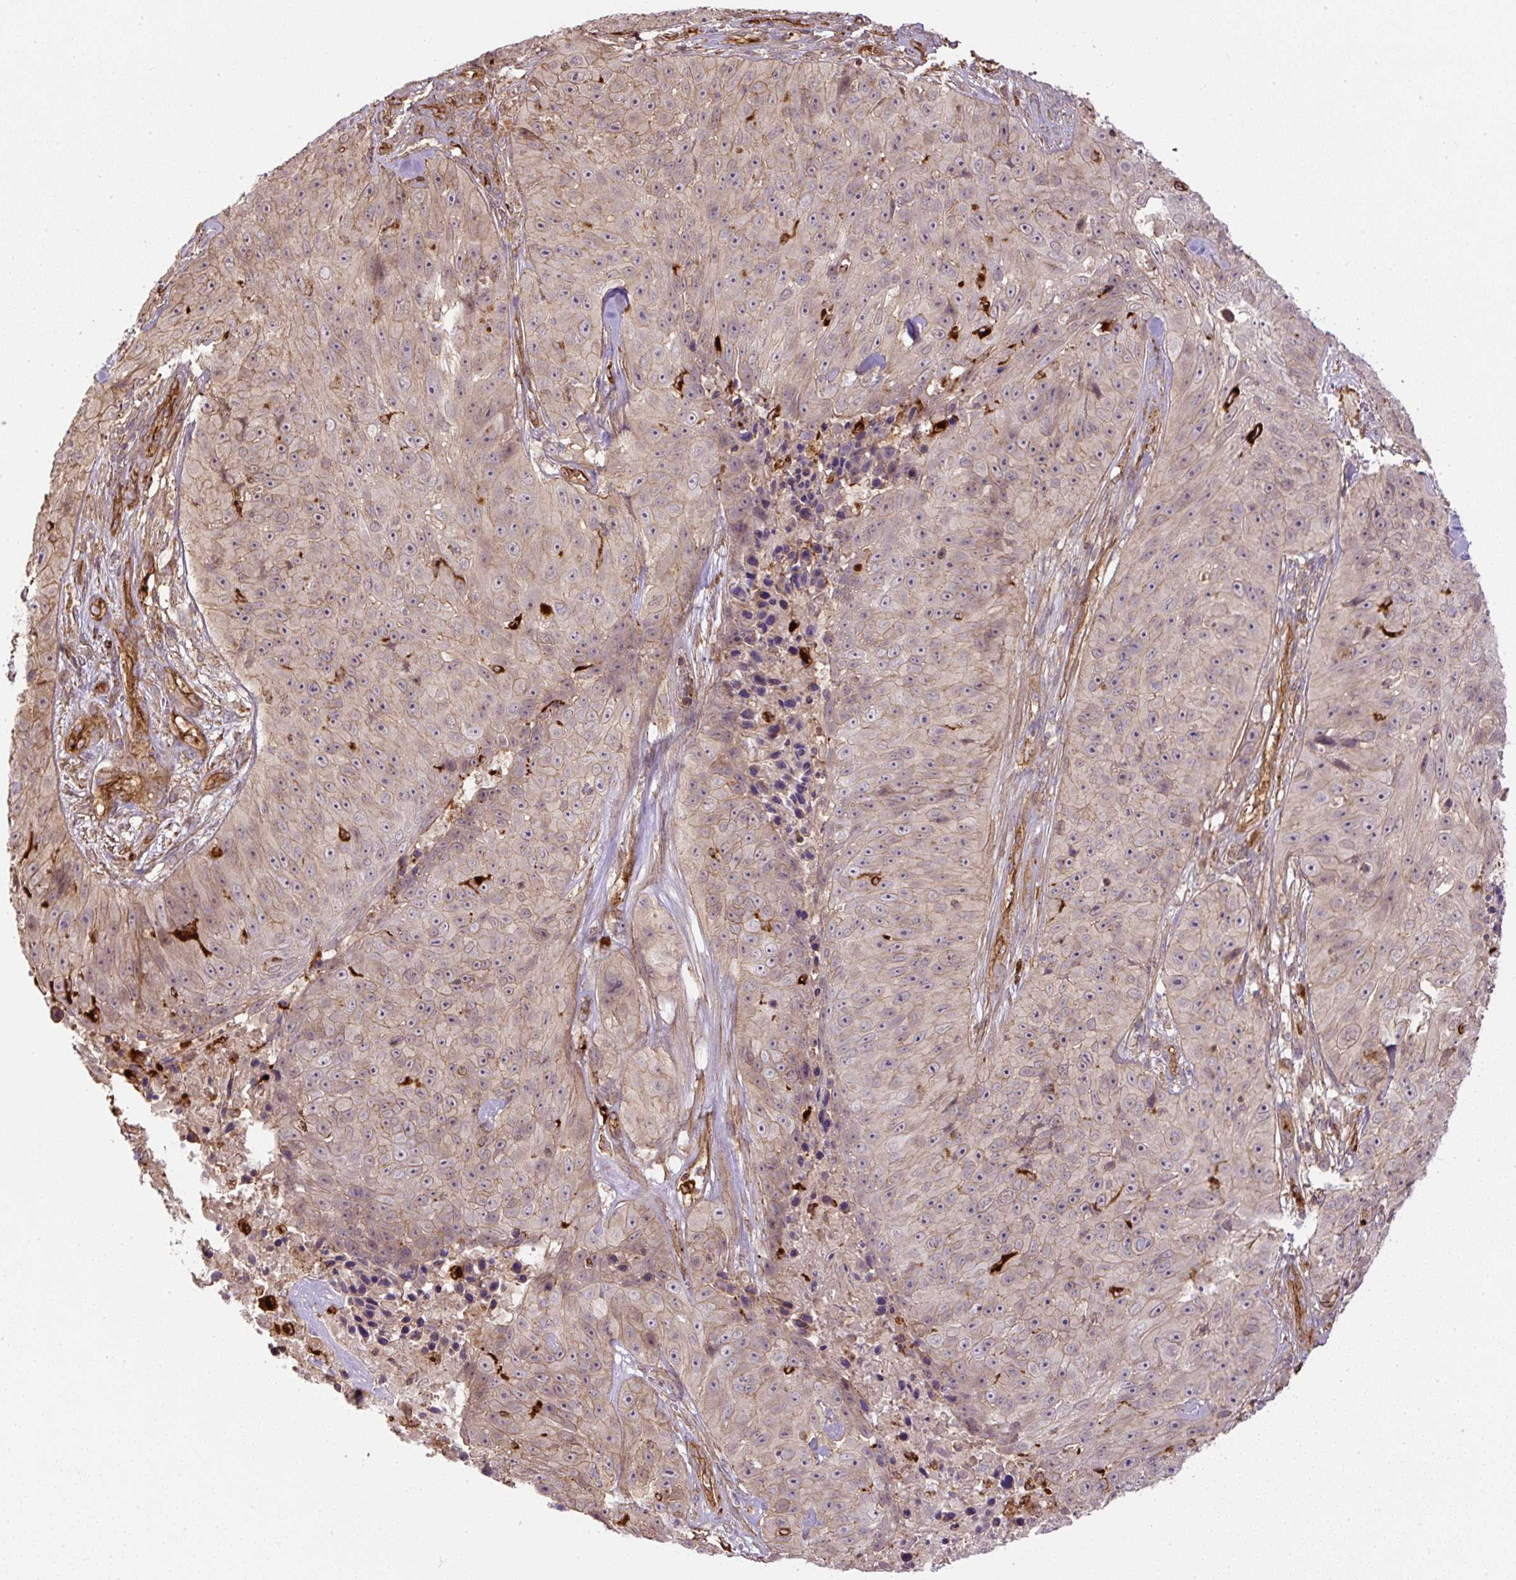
{"staining": {"intensity": "moderate", "quantity": "25%-75%", "location": "cytoplasmic/membranous"}, "tissue": "skin cancer", "cell_type": "Tumor cells", "image_type": "cancer", "snomed": [{"axis": "morphology", "description": "Squamous cell carcinoma, NOS"}, {"axis": "topography", "description": "Skin"}], "caption": "Skin cancer (squamous cell carcinoma) stained with immunohistochemistry (IHC) reveals moderate cytoplasmic/membranous positivity in approximately 25%-75% of tumor cells.", "gene": "B3GALT5", "patient": {"sex": "female", "age": 87}}